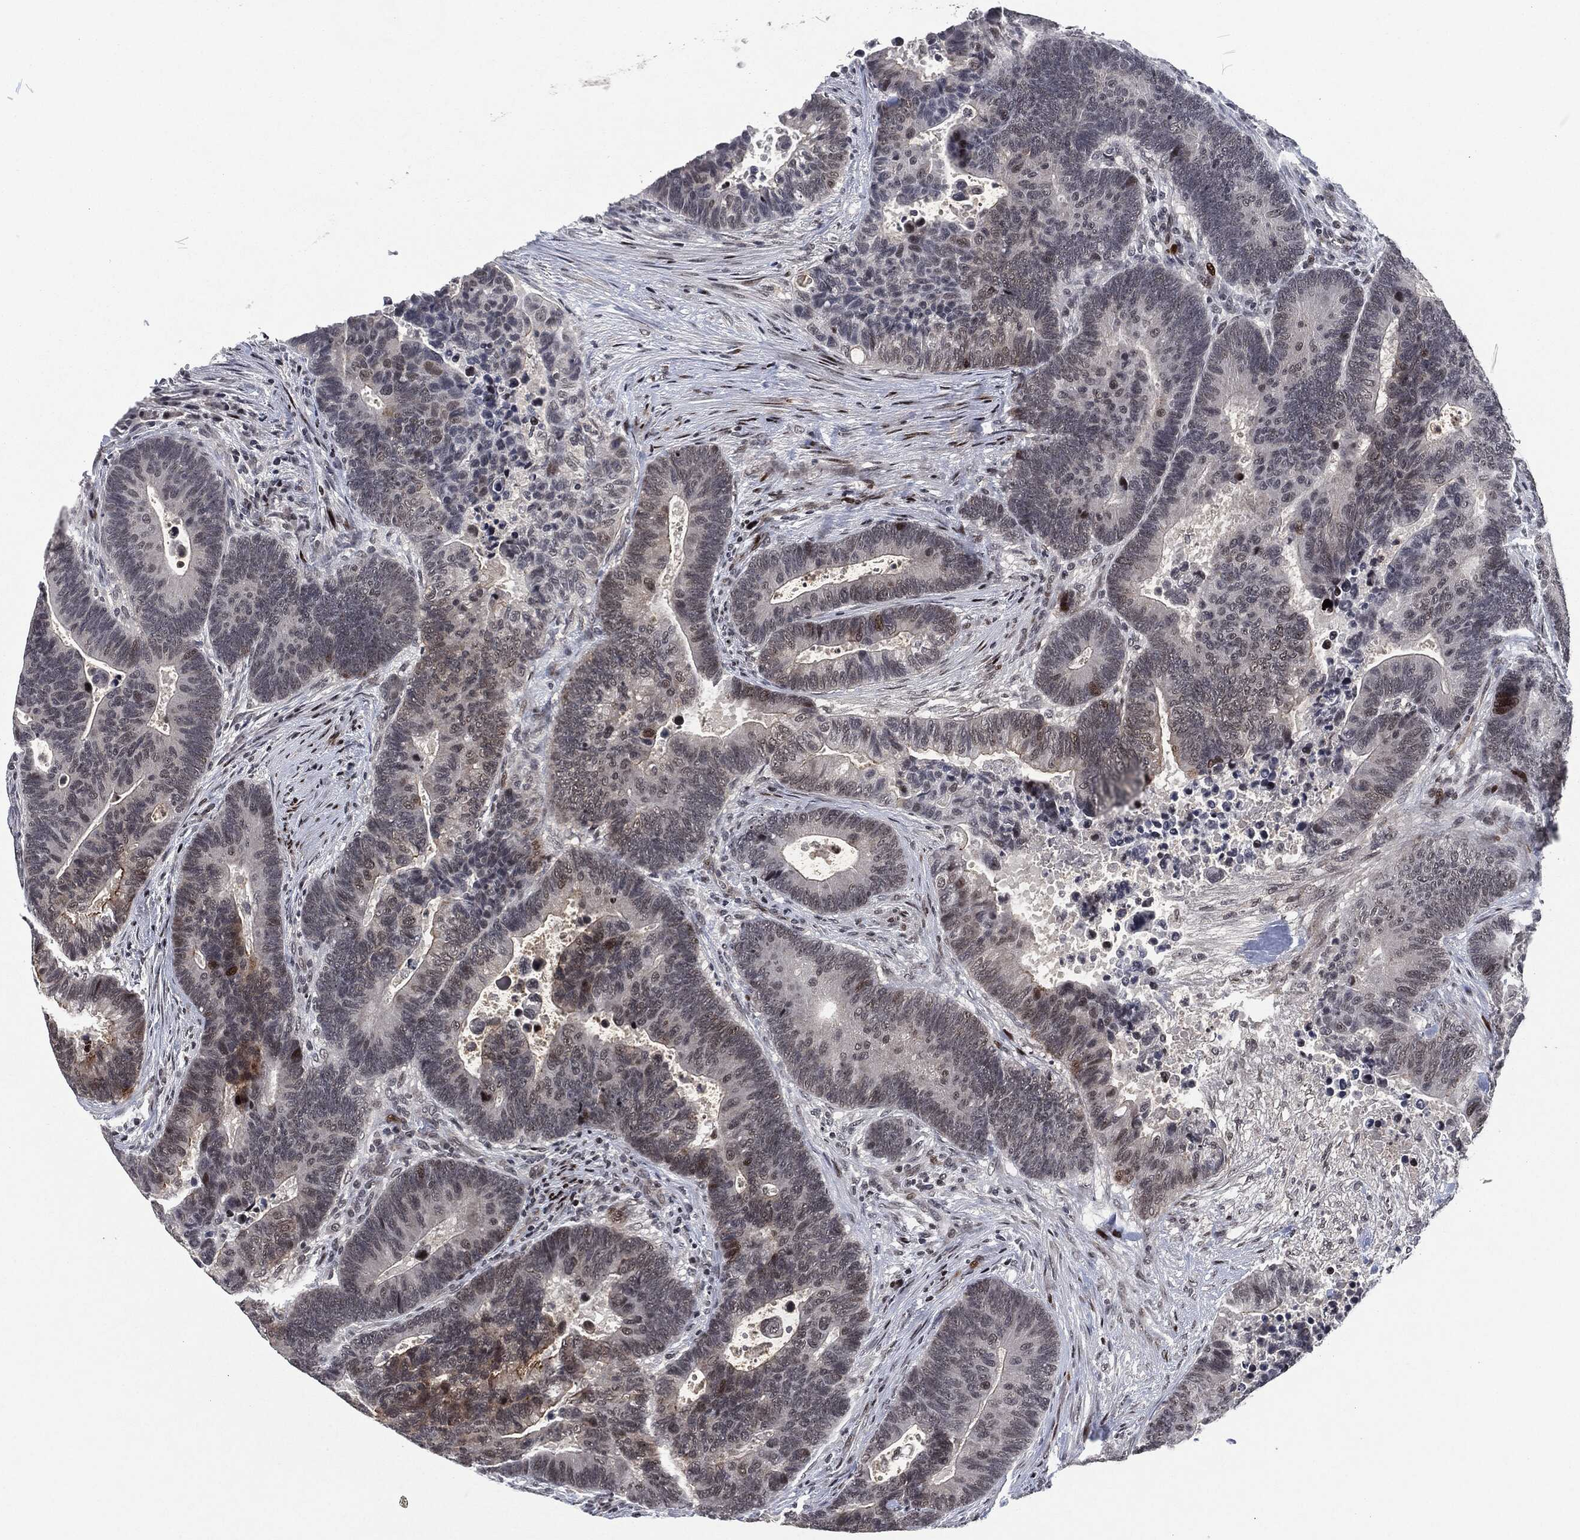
{"staining": {"intensity": "moderate", "quantity": "<25%", "location": "nuclear"}, "tissue": "colorectal cancer", "cell_type": "Tumor cells", "image_type": "cancer", "snomed": [{"axis": "morphology", "description": "Adenocarcinoma, NOS"}, {"axis": "topography", "description": "Colon"}], "caption": "A brown stain shows moderate nuclear expression of a protein in adenocarcinoma (colorectal) tumor cells. (DAB = brown stain, brightfield microscopy at high magnification).", "gene": "EGFR", "patient": {"sex": "male", "age": 75}}